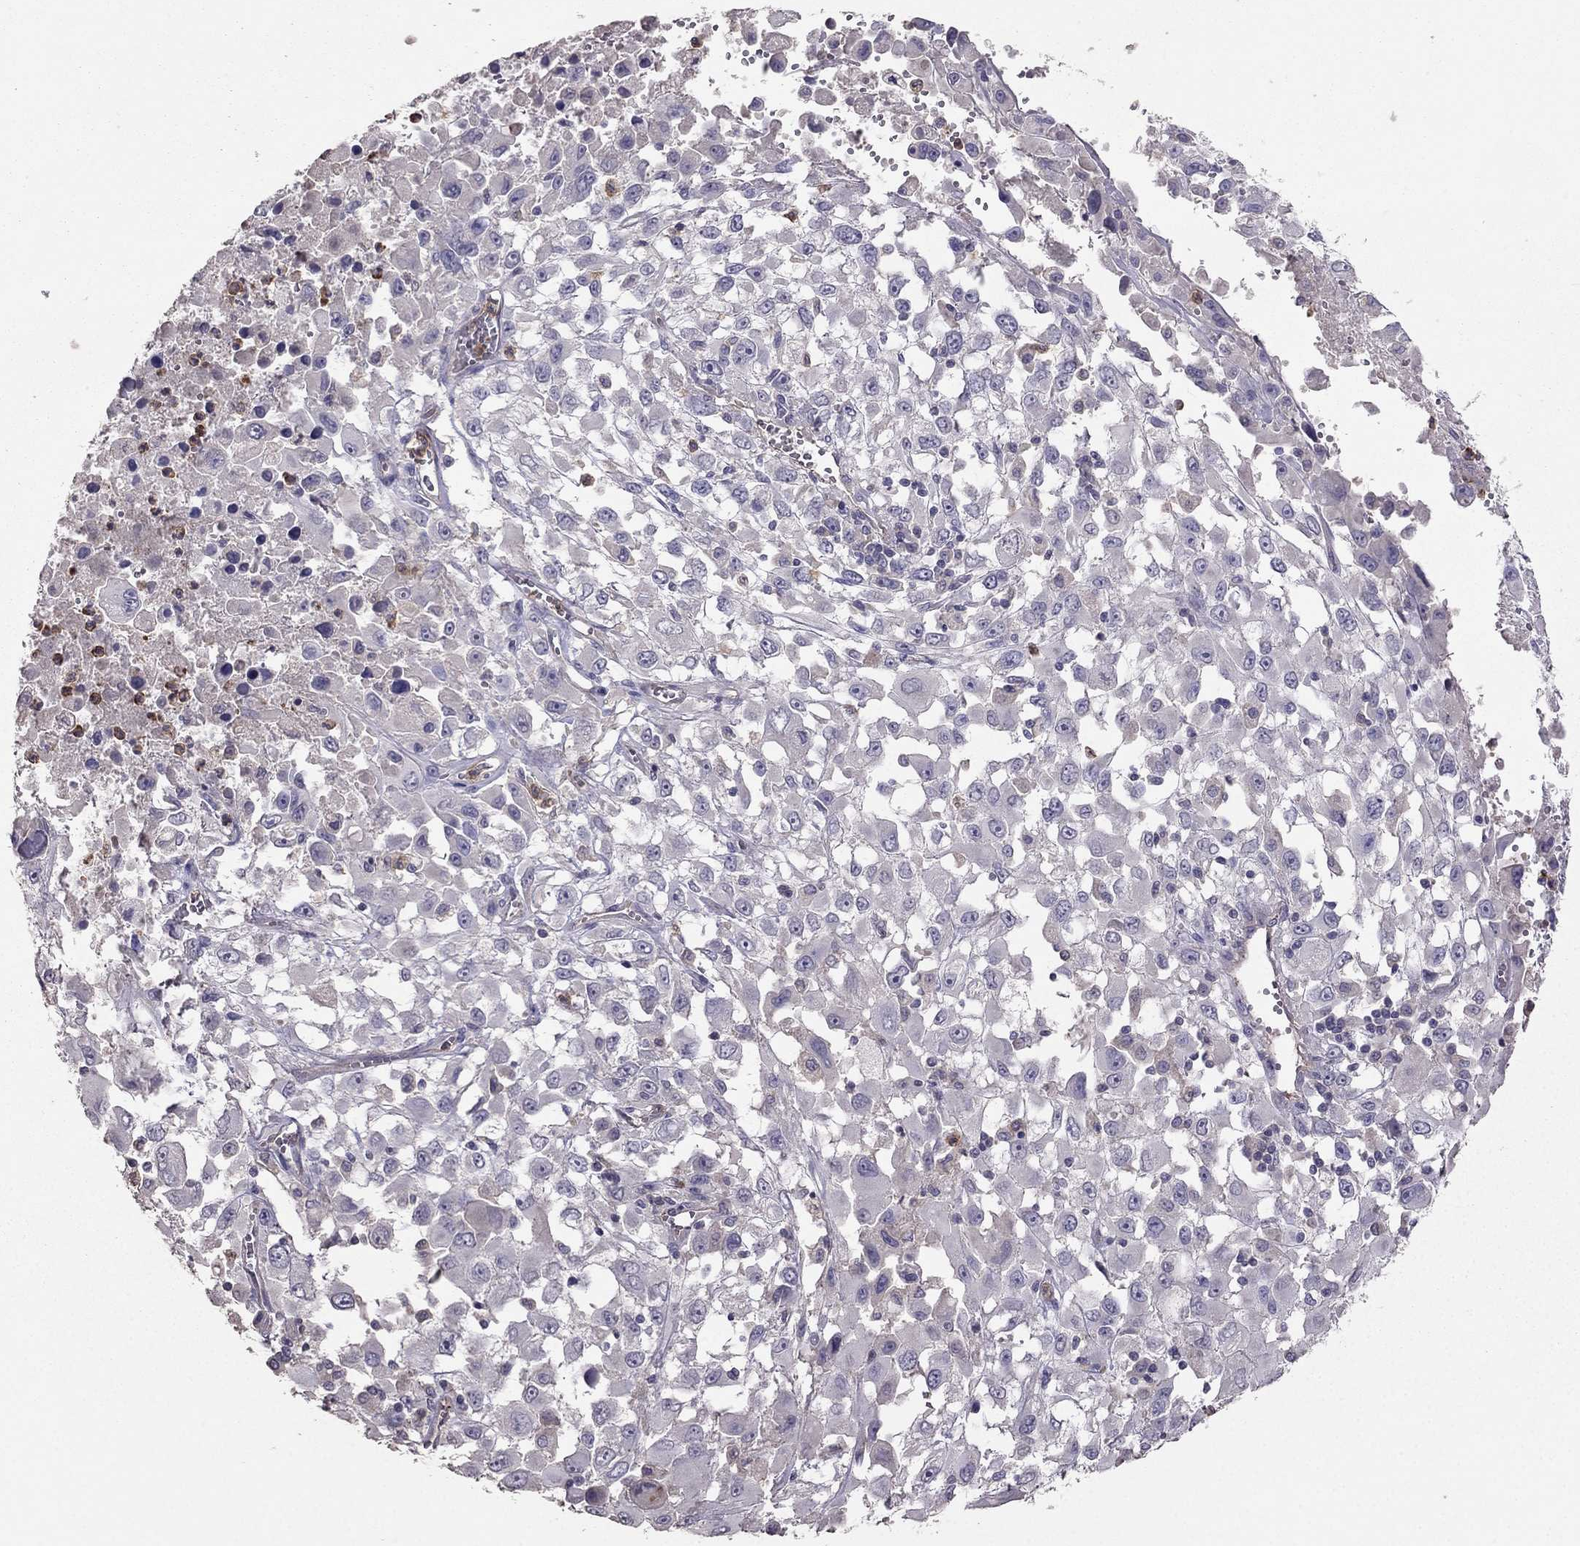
{"staining": {"intensity": "negative", "quantity": "none", "location": "none"}, "tissue": "melanoma", "cell_type": "Tumor cells", "image_type": "cancer", "snomed": [{"axis": "morphology", "description": "Malignant melanoma, Metastatic site"}, {"axis": "topography", "description": "Soft tissue"}], "caption": "An immunohistochemistry micrograph of melanoma is shown. There is no staining in tumor cells of melanoma. (Stains: DAB IHC with hematoxylin counter stain, Microscopy: brightfield microscopy at high magnification).", "gene": "RFLNB", "patient": {"sex": "male", "age": 50}}